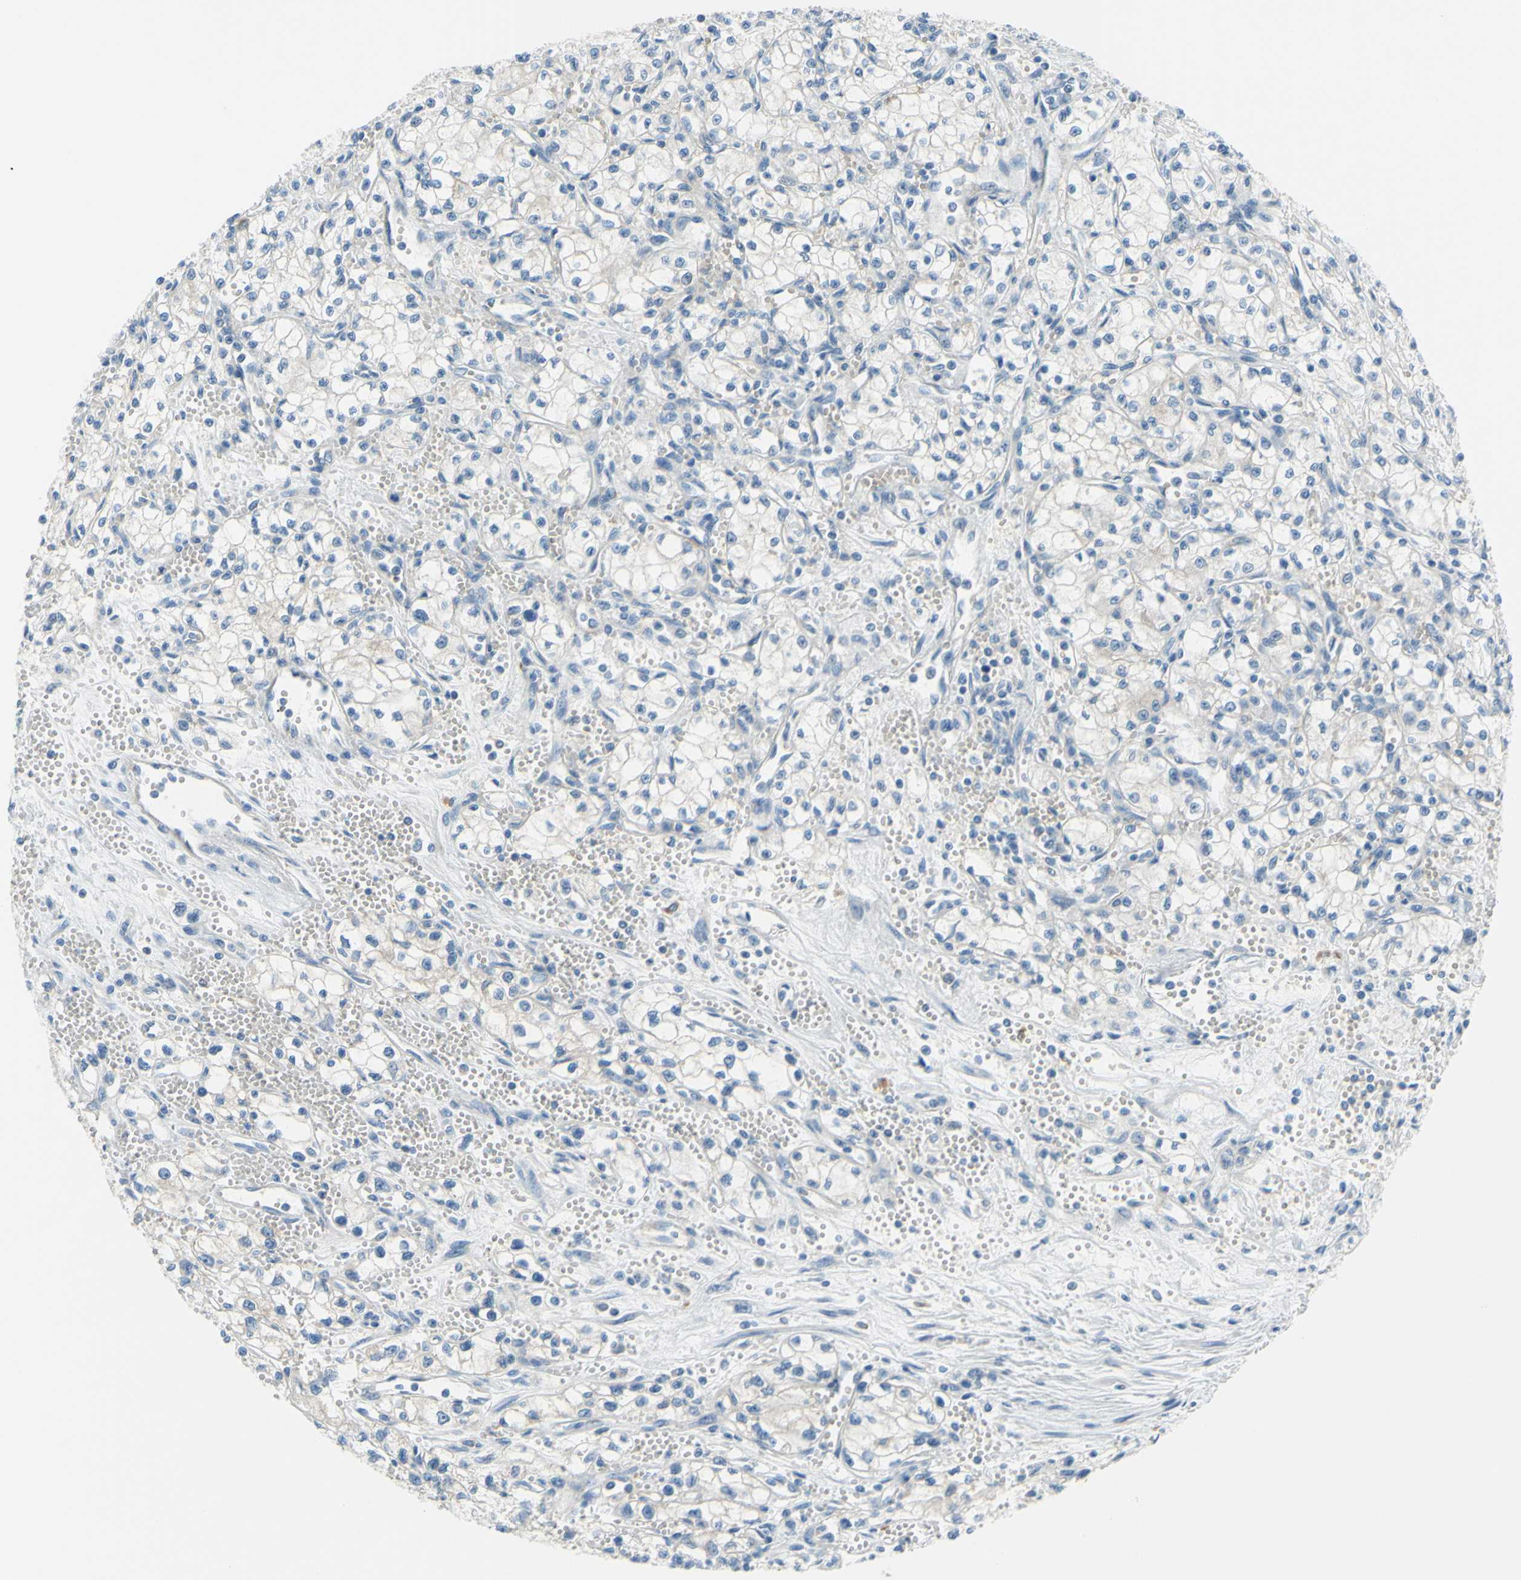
{"staining": {"intensity": "negative", "quantity": "none", "location": "none"}, "tissue": "renal cancer", "cell_type": "Tumor cells", "image_type": "cancer", "snomed": [{"axis": "morphology", "description": "Normal tissue, NOS"}, {"axis": "morphology", "description": "Adenocarcinoma, NOS"}, {"axis": "topography", "description": "Kidney"}], "caption": "Immunohistochemical staining of adenocarcinoma (renal) reveals no significant positivity in tumor cells. (DAB (3,3'-diaminobenzidine) IHC visualized using brightfield microscopy, high magnification).", "gene": "FRMD4B", "patient": {"sex": "male", "age": 59}}